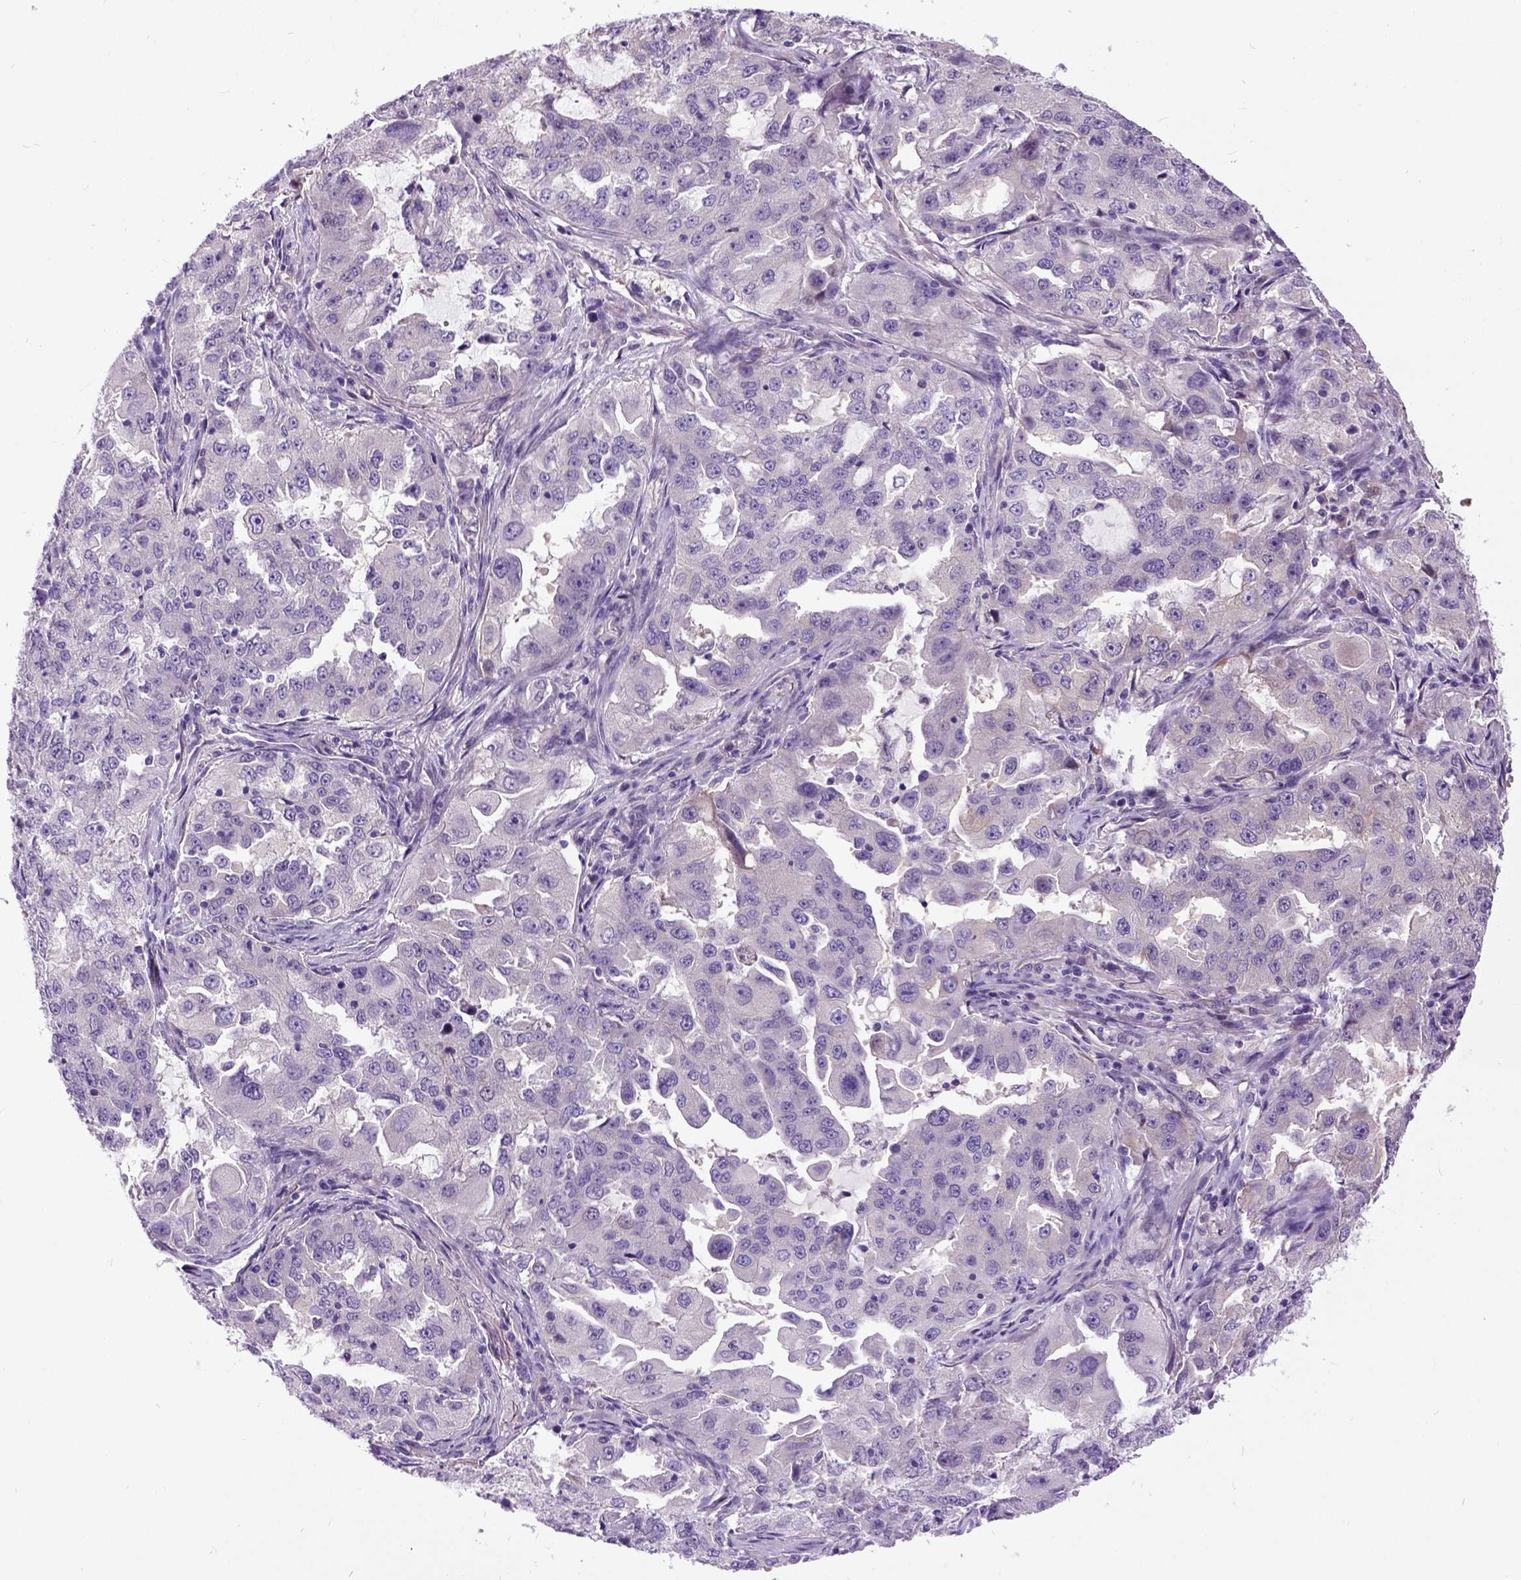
{"staining": {"intensity": "negative", "quantity": "none", "location": "none"}, "tissue": "lung cancer", "cell_type": "Tumor cells", "image_type": "cancer", "snomed": [{"axis": "morphology", "description": "Adenocarcinoma, NOS"}, {"axis": "topography", "description": "Lung"}], "caption": "Tumor cells show no significant positivity in lung cancer.", "gene": "NEK5", "patient": {"sex": "female", "age": 61}}